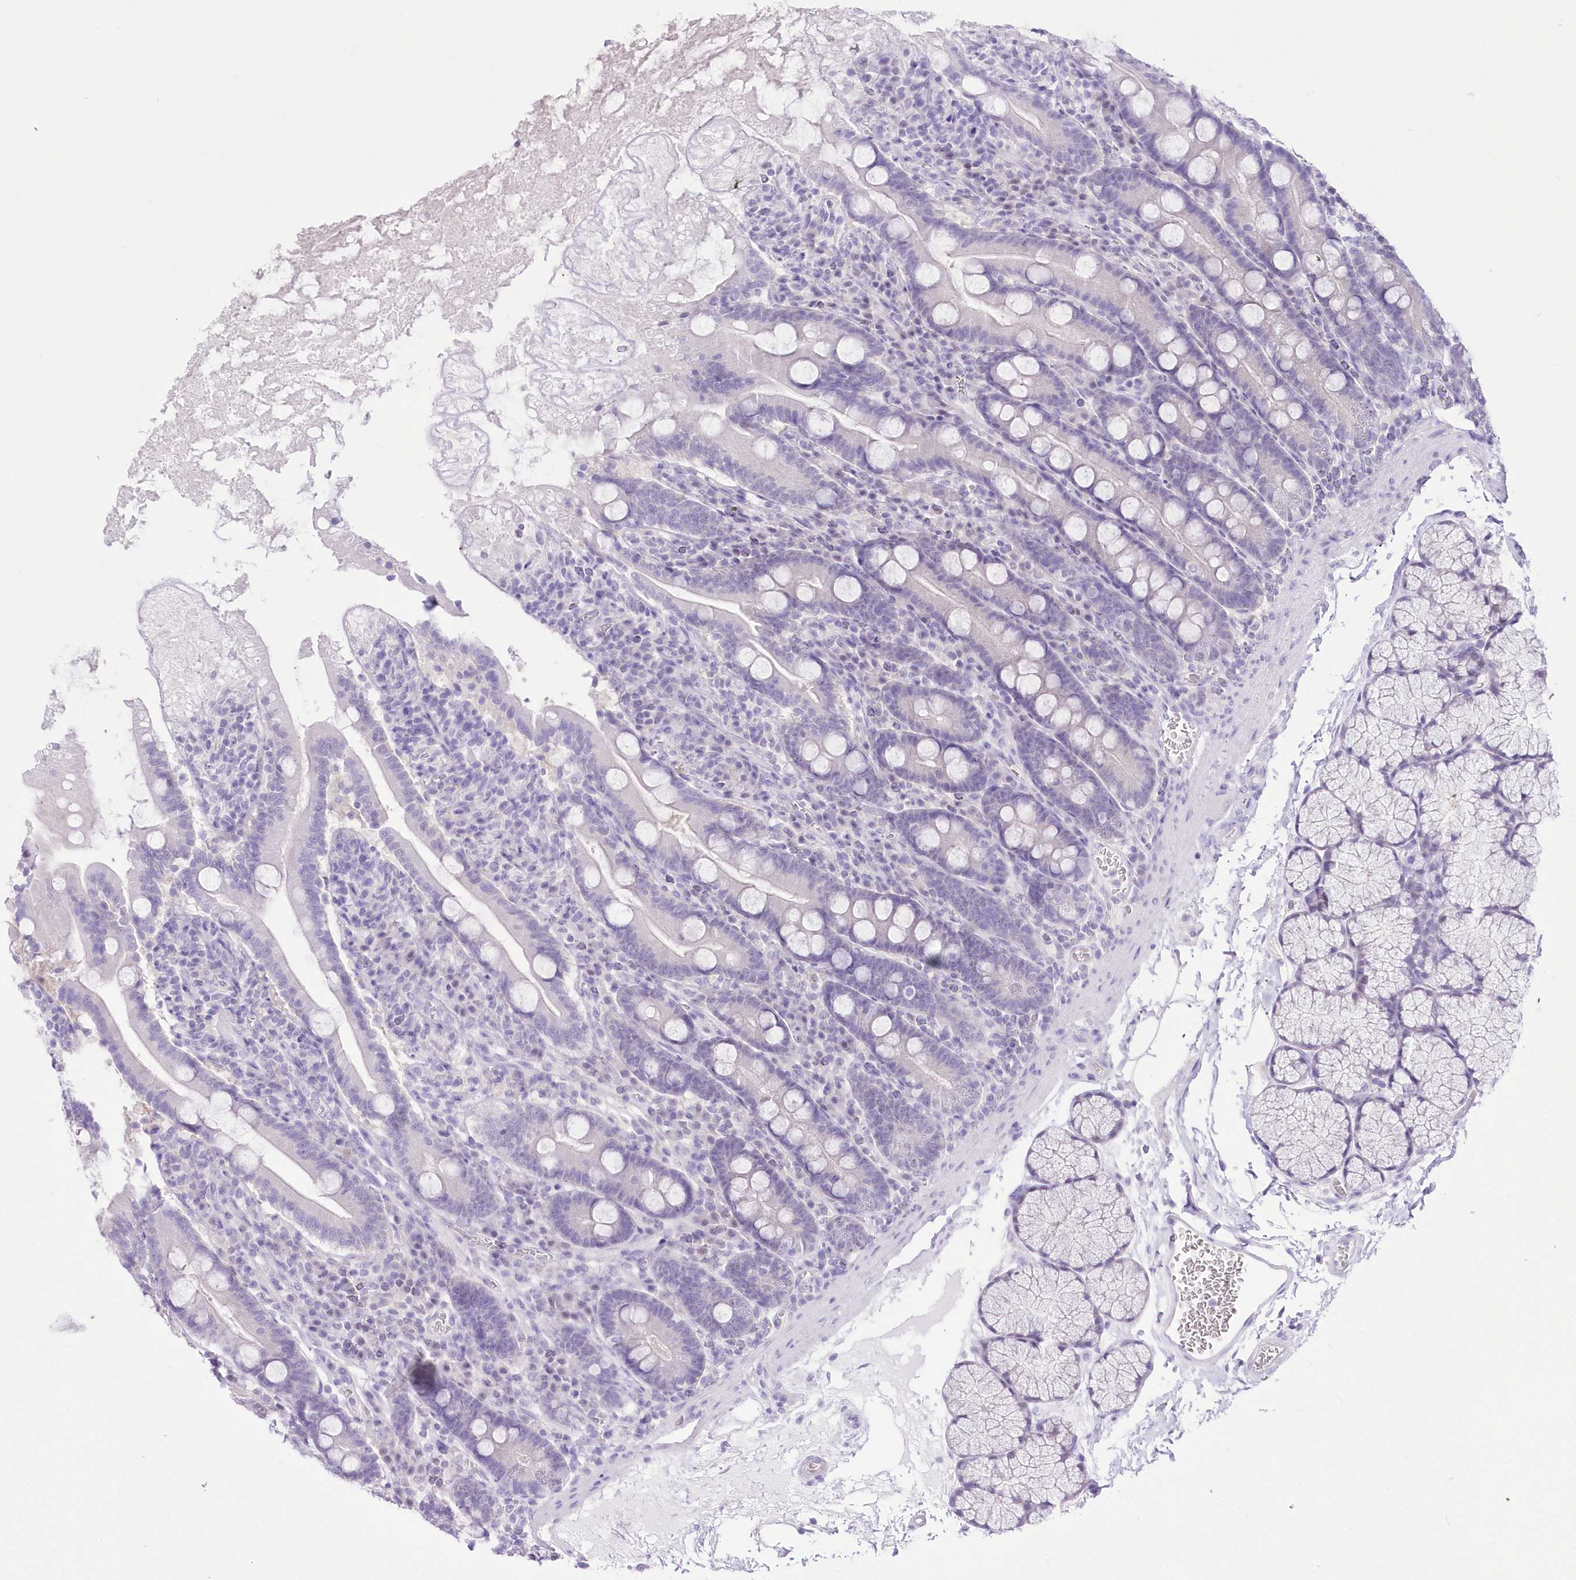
{"staining": {"intensity": "negative", "quantity": "none", "location": "none"}, "tissue": "duodenum", "cell_type": "Glandular cells", "image_type": "normal", "snomed": [{"axis": "morphology", "description": "Normal tissue, NOS"}, {"axis": "topography", "description": "Duodenum"}], "caption": "Immunohistochemistry micrograph of normal duodenum: duodenum stained with DAB (3,3'-diaminobenzidine) shows no significant protein positivity in glandular cells. The staining was performed using DAB to visualize the protein expression in brown, while the nuclei were stained in blue with hematoxylin (Magnification: 20x).", "gene": "UBA6", "patient": {"sex": "male", "age": 35}}